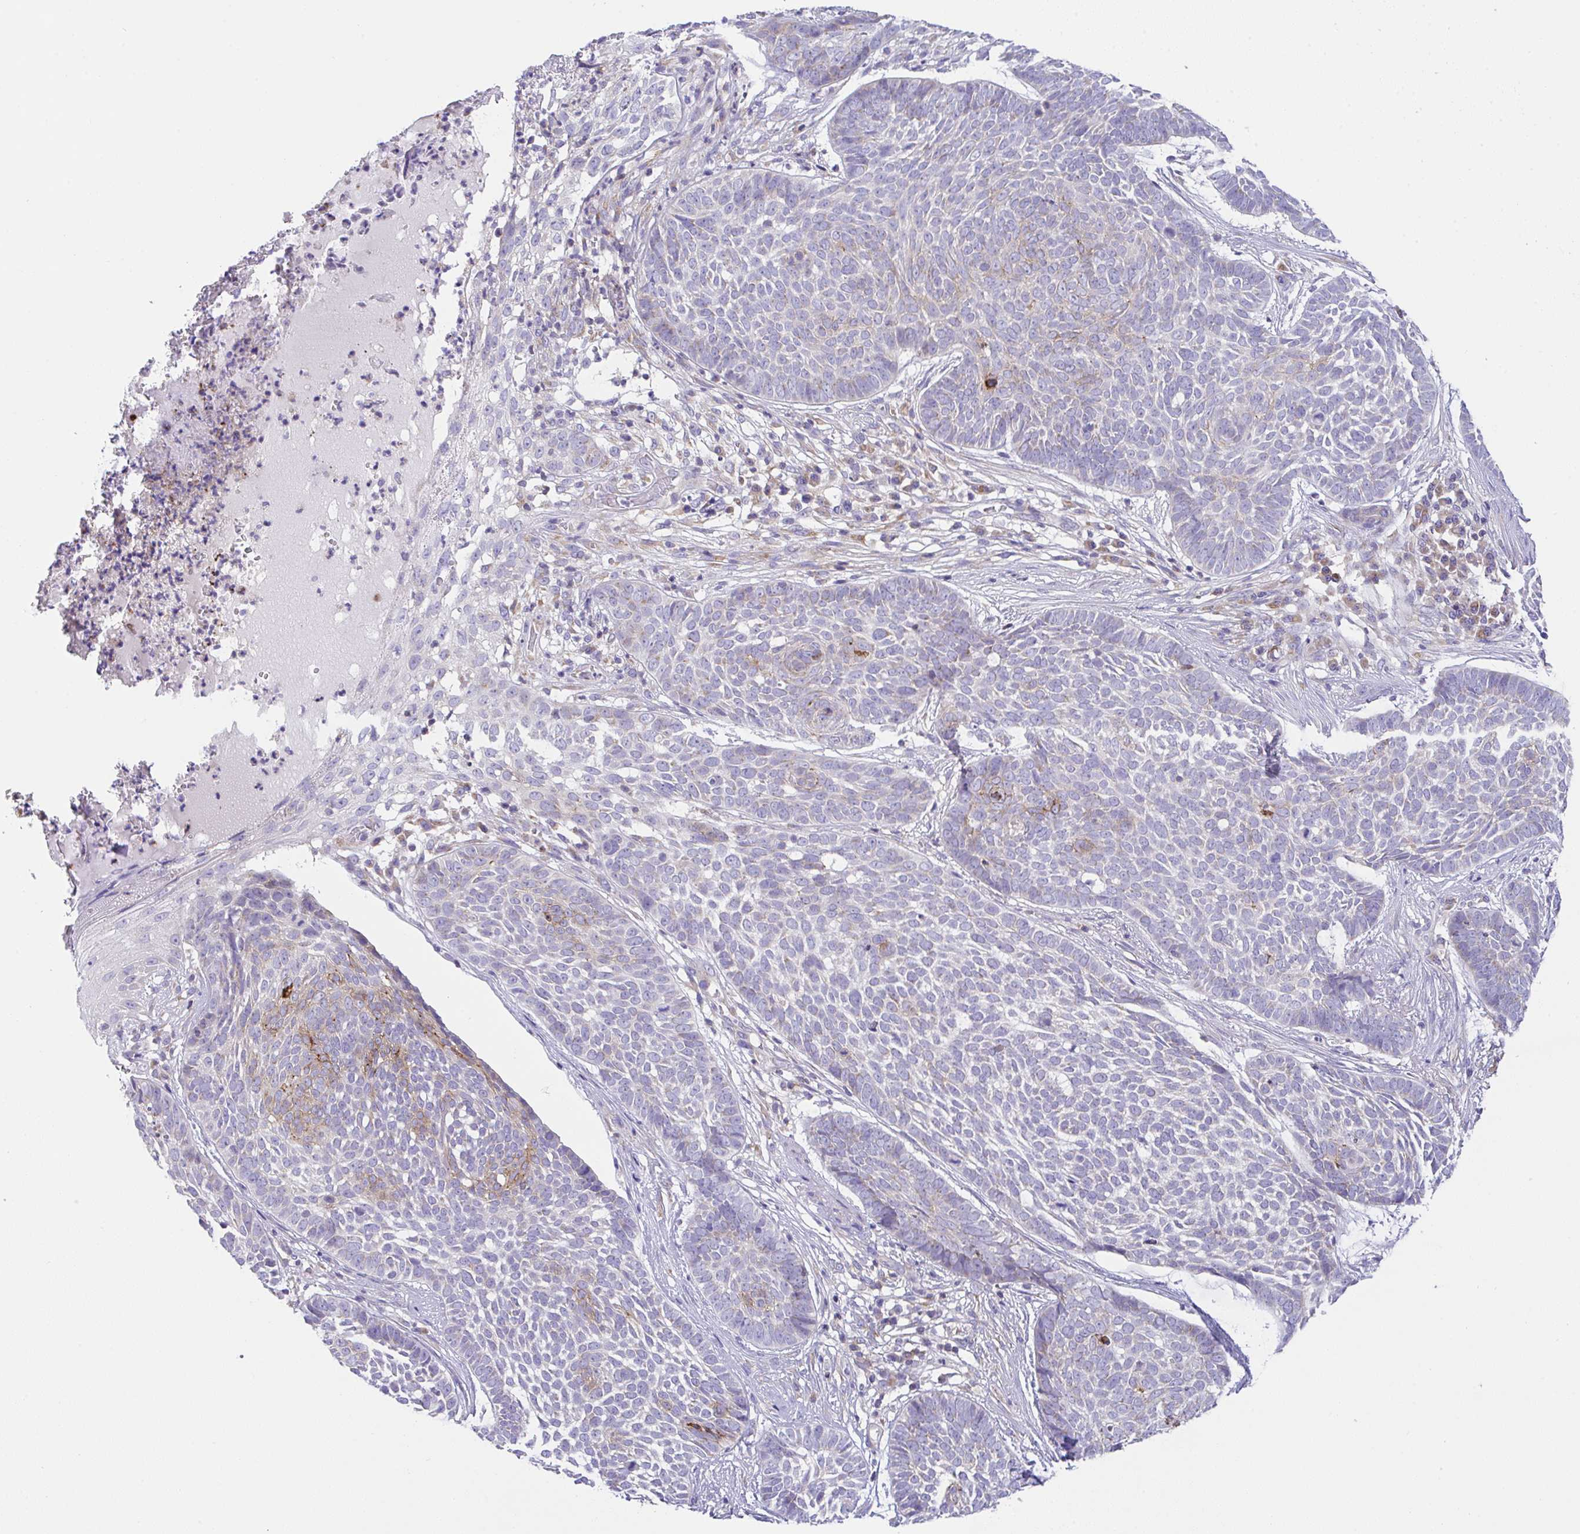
{"staining": {"intensity": "moderate", "quantity": "<25%", "location": "cytoplasmic/membranous"}, "tissue": "skin cancer", "cell_type": "Tumor cells", "image_type": "cancer", "snomed": [{"axis": "morphology", "description": "Basal cell carcinoma"}, {"axis": "topography", "description": "Skin"}], "caption": "Protein expression by immunohistochemistry demonstrates moderate cytoplasmic/membranous staining in approximately <25% of tumor cells in skin cancer.", "gene": "MIA3", "patient": {"sex": "female", "age": 89}}